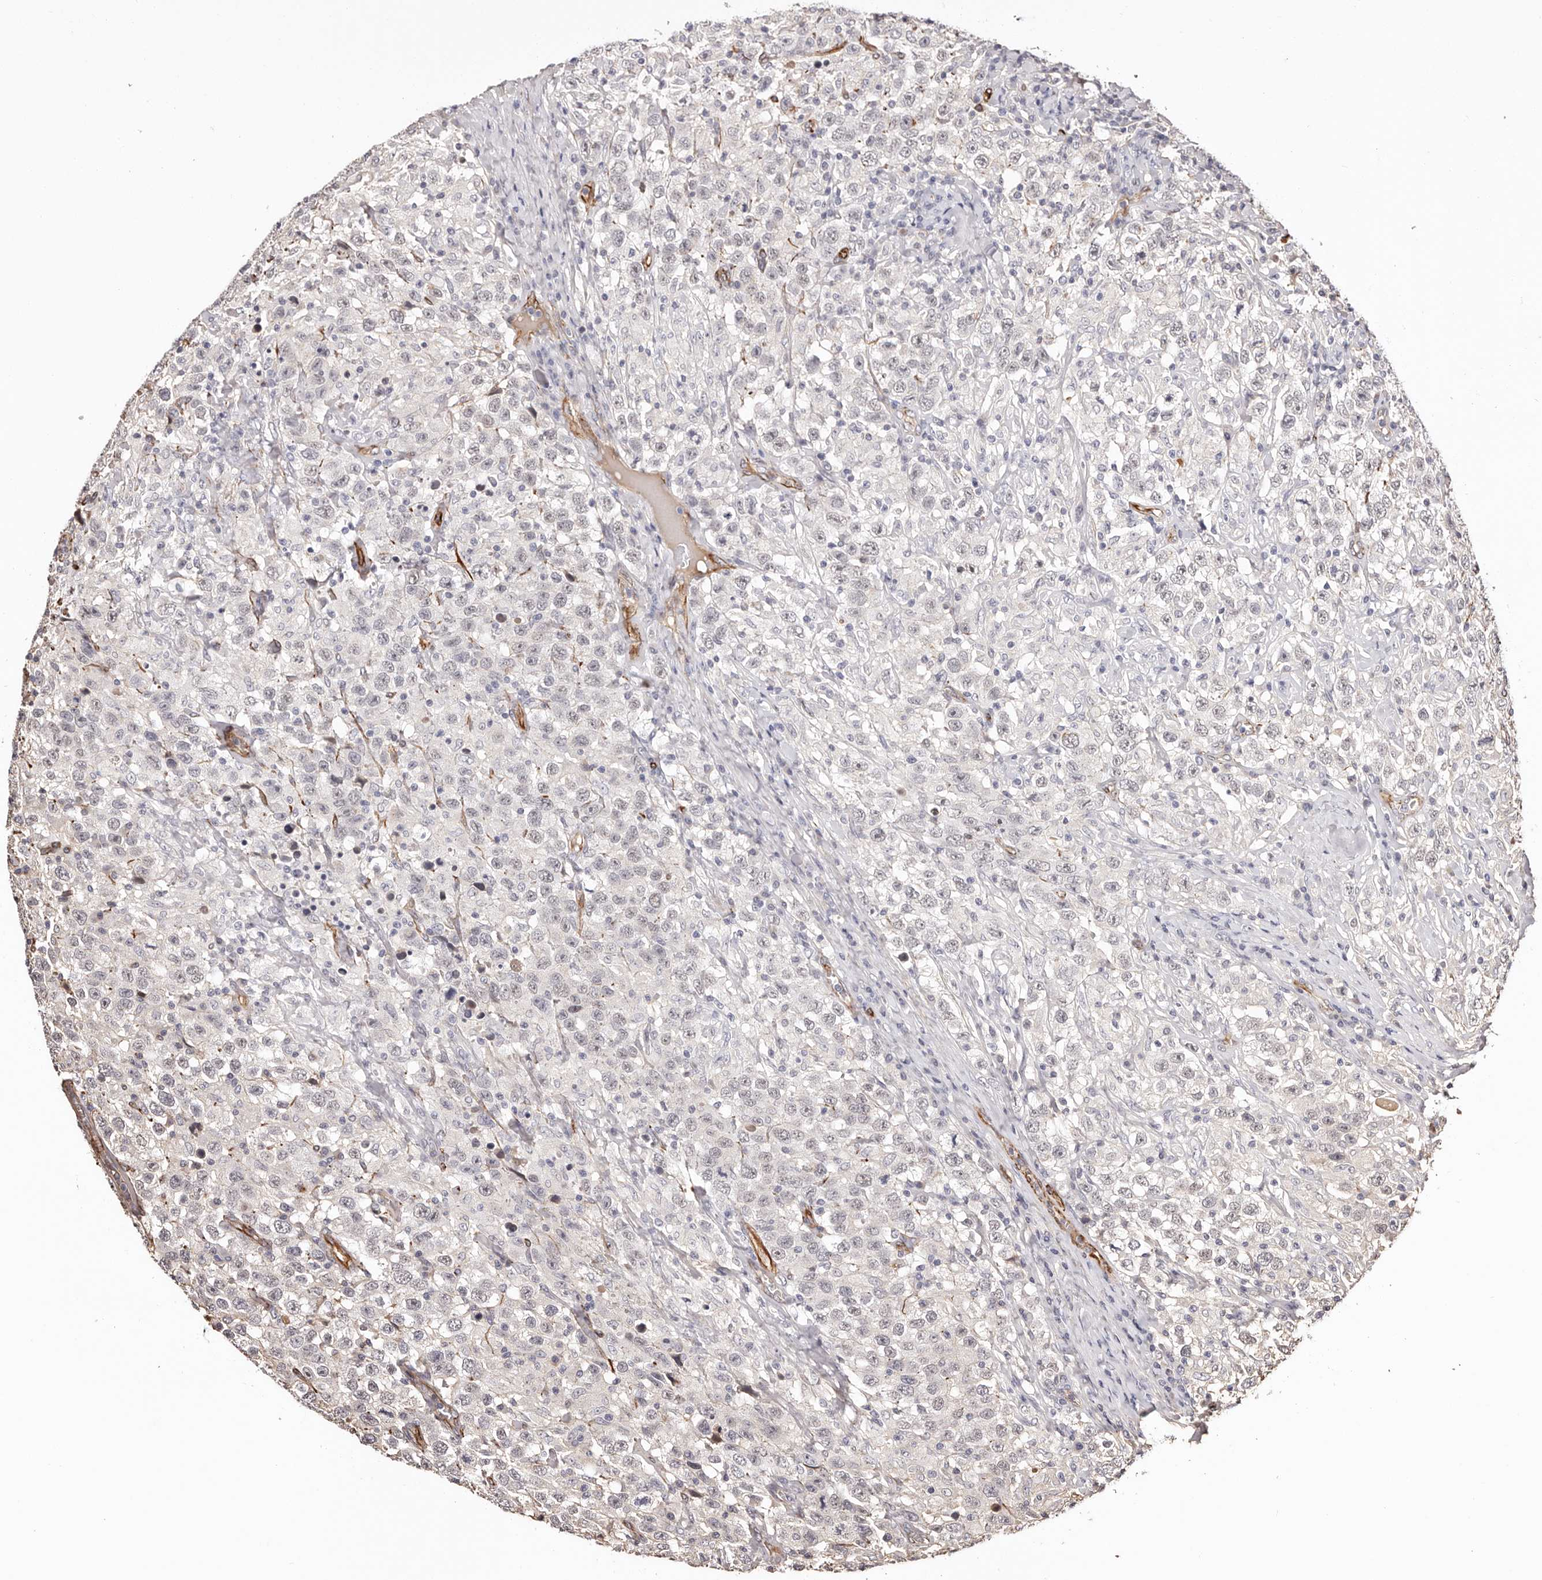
{"staining": {"intensity": "negative", "quantity": "none", "location": "none"}, "tissue": "testis cancer", "cell_type": "Tumor cells", "image_type": "cancer", "snomed": [{"axis": "morphology", "description": "Seminoma, NOS"}, {"axis": "topography", "description": "Testis"}], "caption": "Immunohistochemistry of human seminoma (testis) demonstrates no staining in tumor cells.", "gene": "ZNF557", "patient": {"sex": "male", "age": 41}}